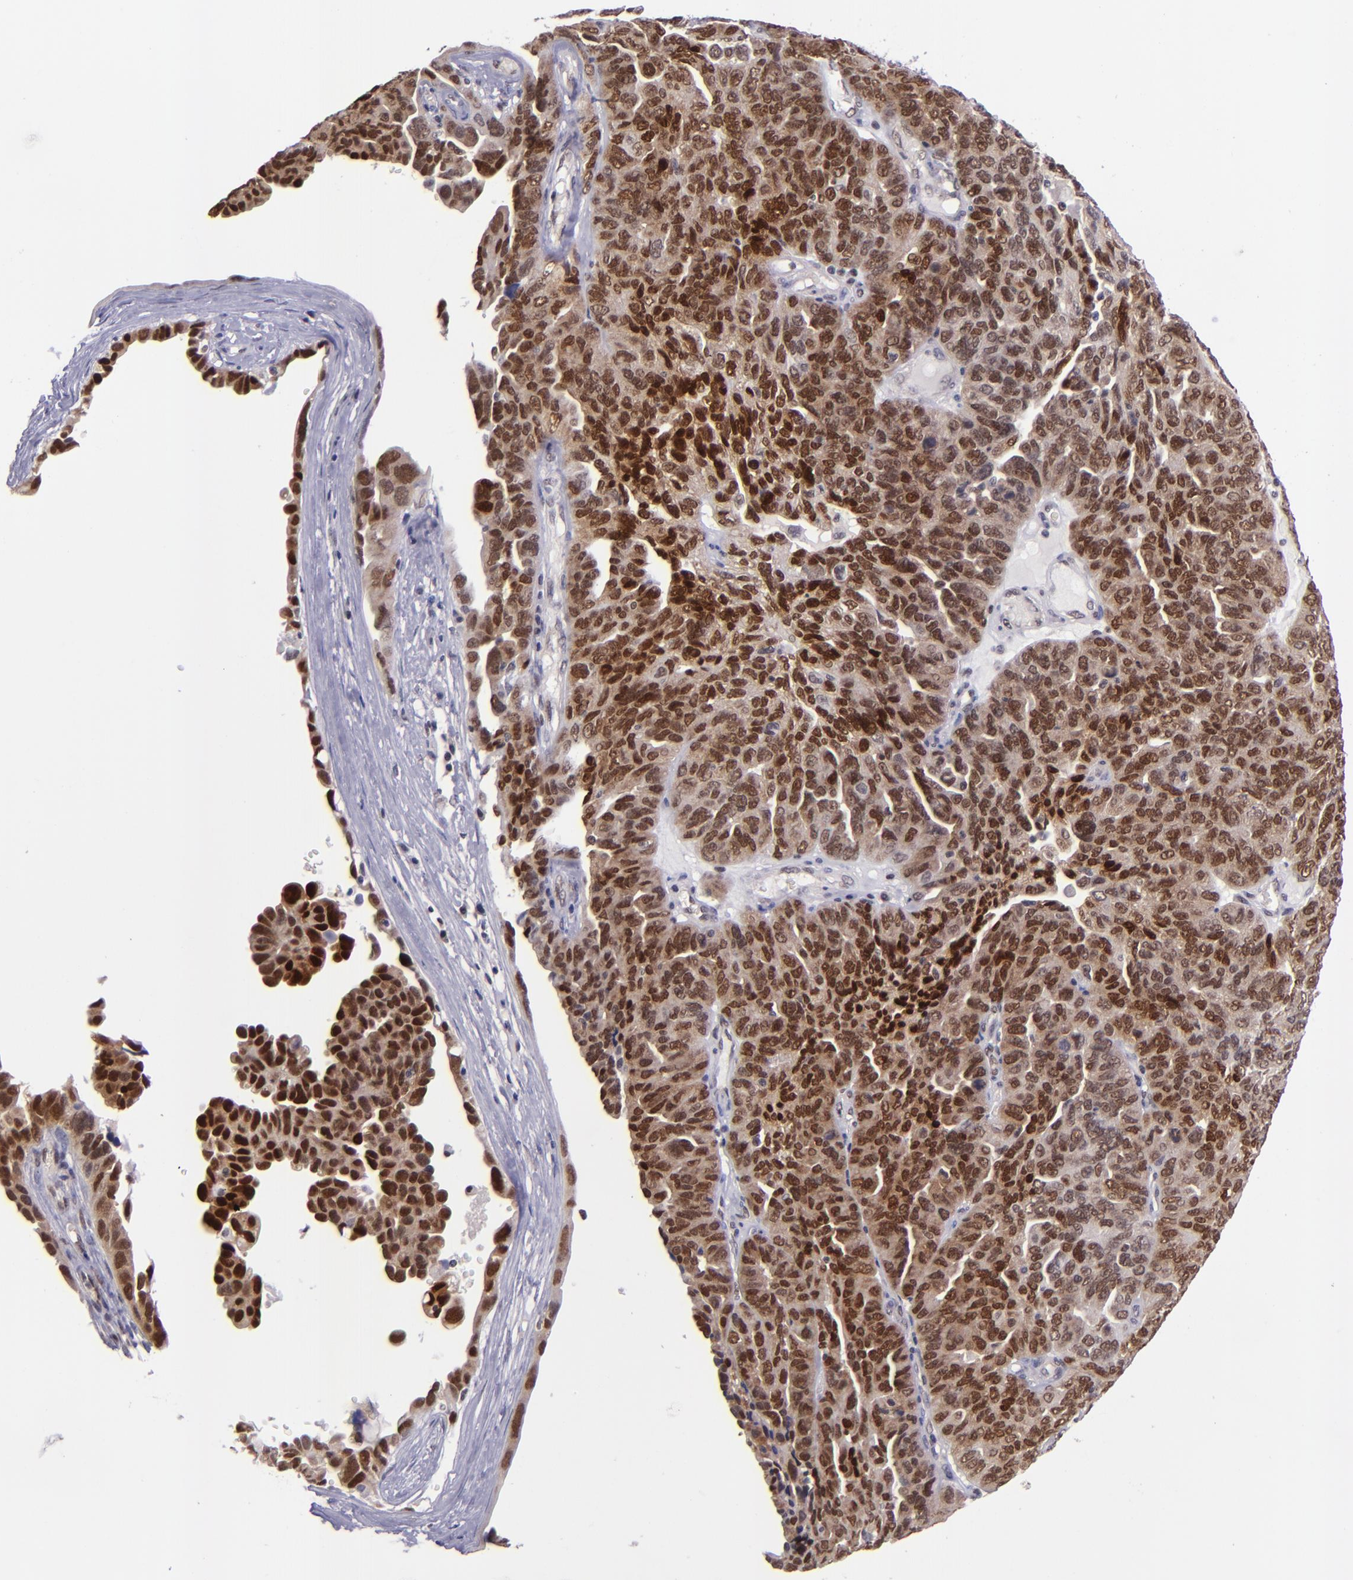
{"staining": {"intensity": "strong", "quantity": "25%-75%", "location": "cytoplasmic/membranous,nuclear"}, "tissue": "ovarian cancer", "cell_type": "Tumor cells", "image_type": "cancer", "snomed": [{"axis": "morphology", "description": "Cystadenocarcinoma, serous, NOS"}, {"axis": "topography", "description": "Ovary"}], "caption": "Strong cytoplasmic/membranous and nuclear expression is present in about 25%-75% of tumor cells in ovarian cancer. (IHC, brightfield microscopy, high magnification).", "gene": "BAG1", "patient": {"sex": "female", "age": 64}}